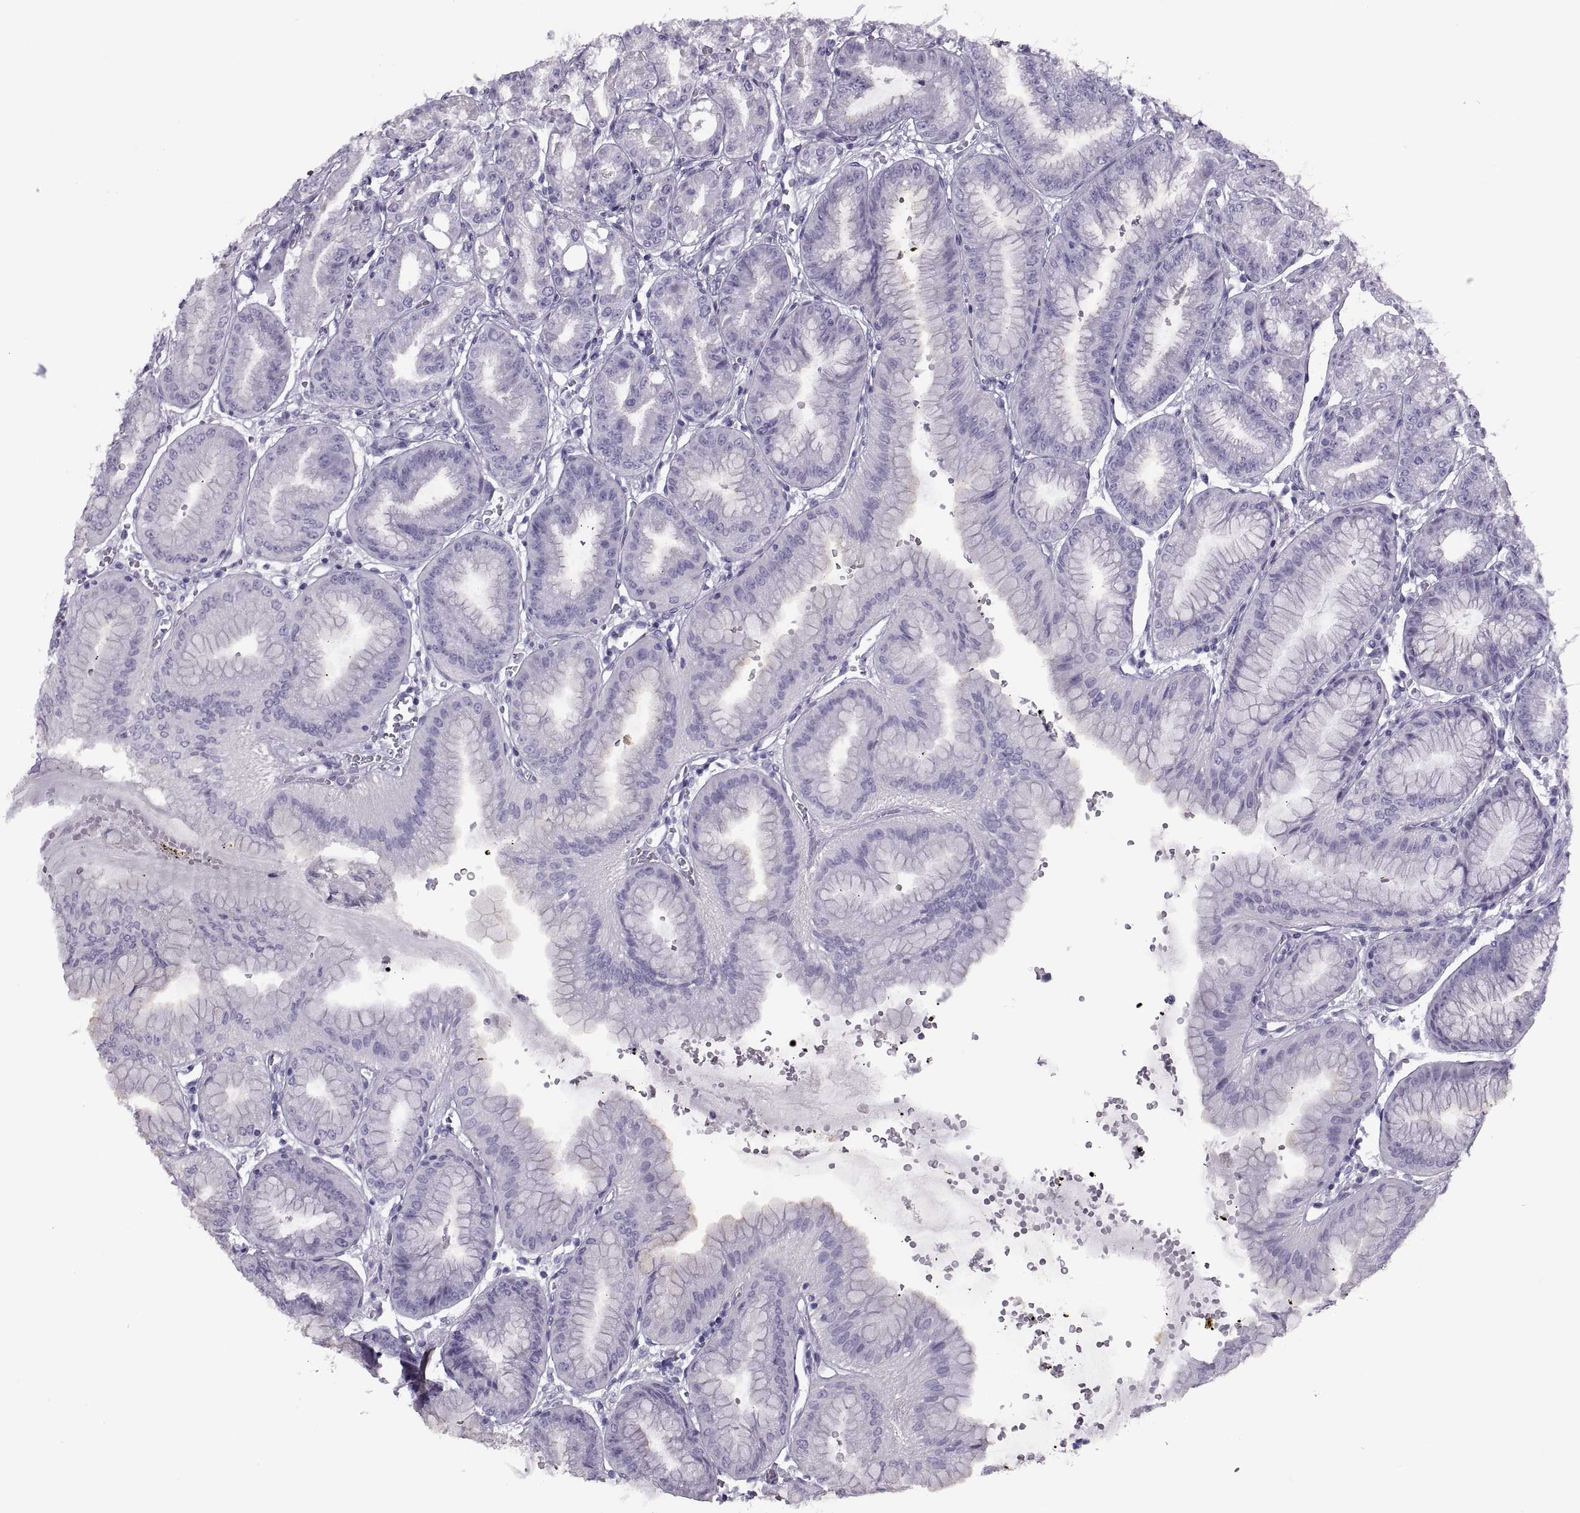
{"staining": {"intensity": "negative", "quantity": "none", "location": "none"}, "tissue": "stomach", "cell_type": "Glandular cells", "image_type": "normal", "snomed": [{"axis": "morphology", "description": "Normal tissue, NOS"}, {"axis": "topography", "description": "Stomach, lower"}], "caption": "Immunohistochemistry (IHC) image of normal human stomach stained for a protein (brown), which reveals no positivity in glandular cells.", "gene": "RLBP1", "patient": {"sex": "male", "age": 71}}